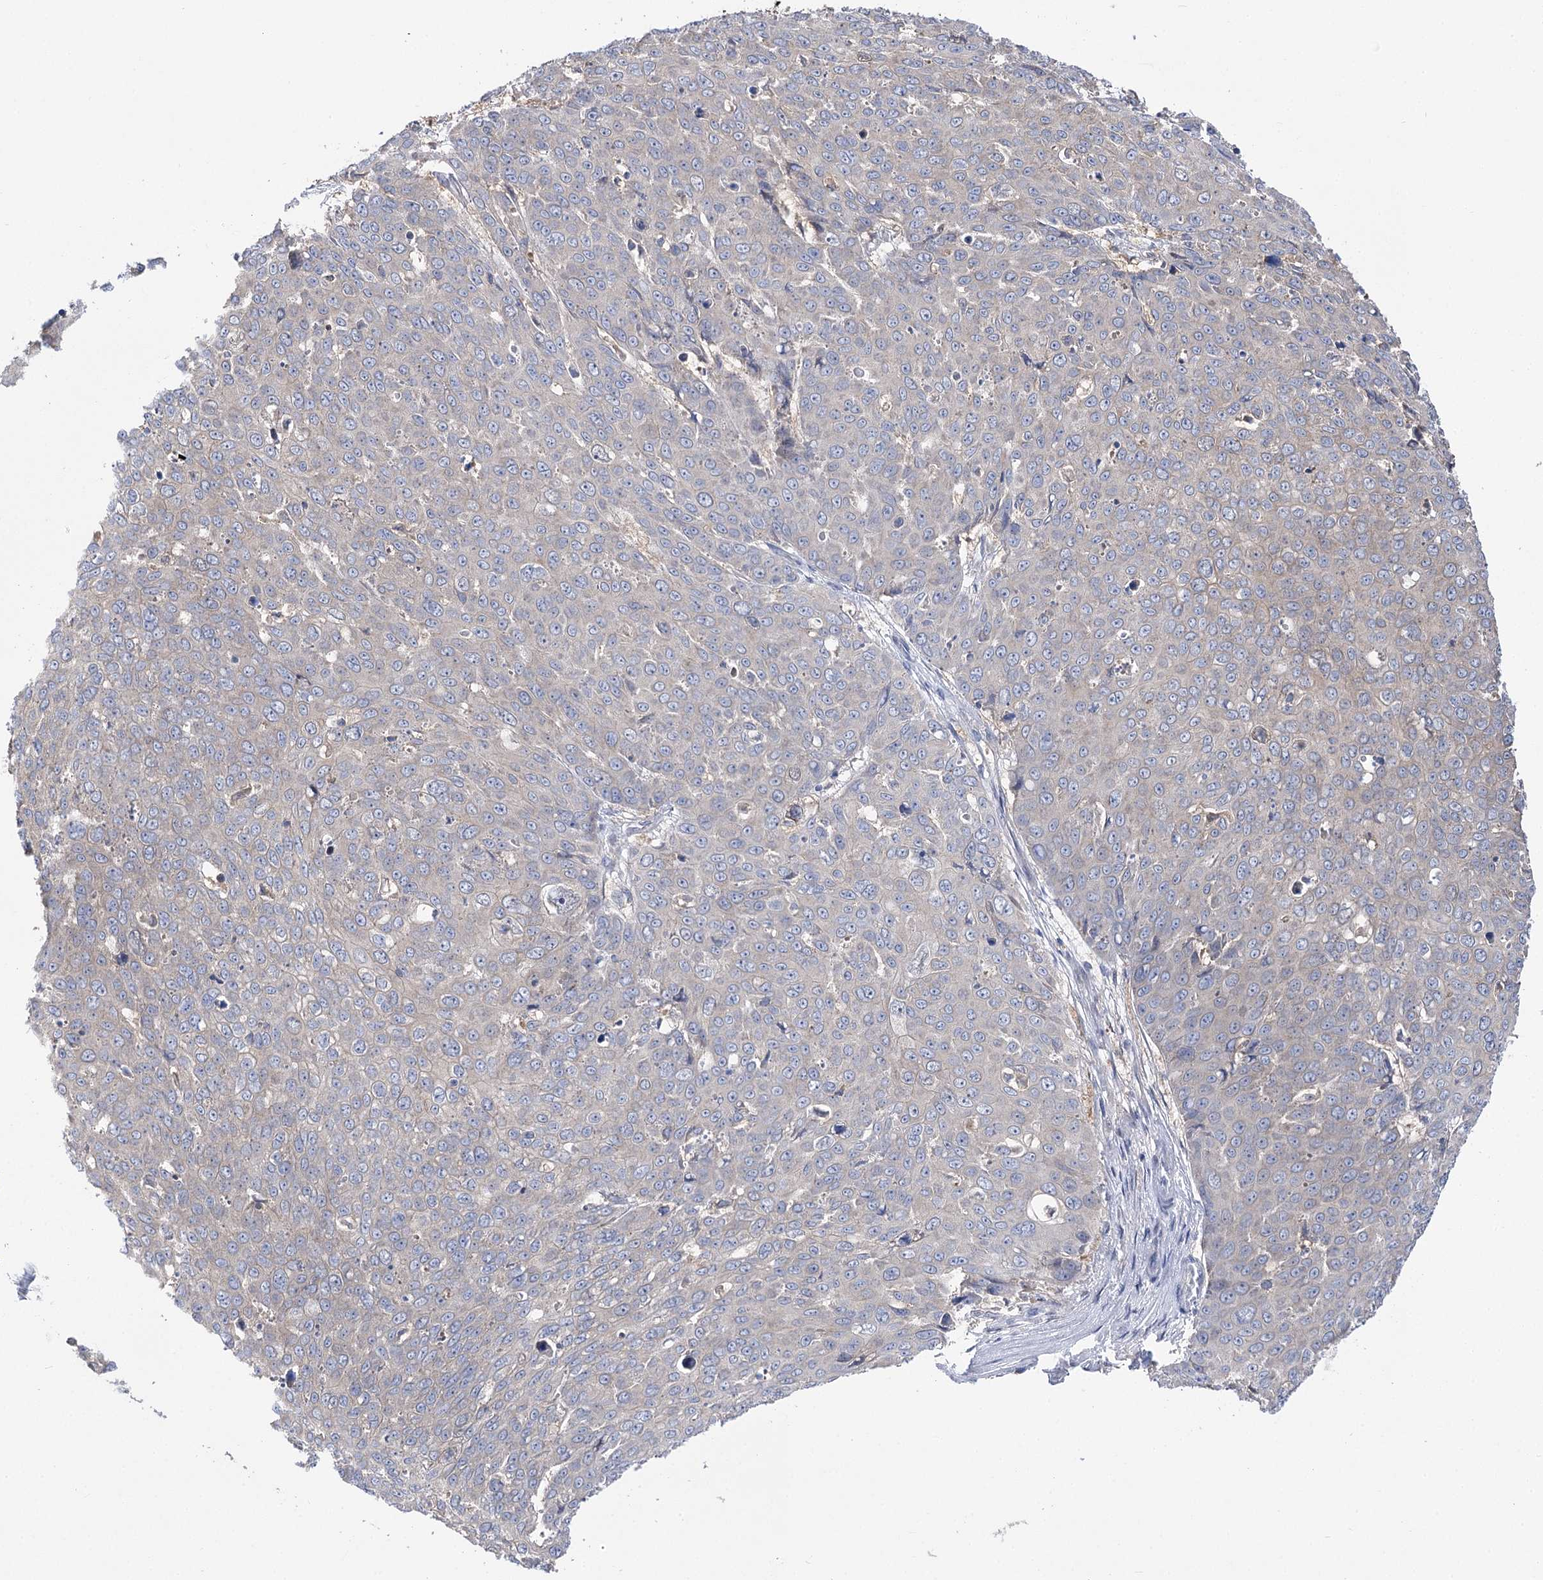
{"staining": {"intensity": "negative", "quantity": "none", "location": "none"}, "tissue": "skin cancer", "cell_type": "Tumor cells", "image_type": "cancer", "snomed": [{"axis": "morphology", "description": "Squamous cell carcinoma, NOS"}, {"axis": "topography", "description": "Skin"}], "caption": "An immunohistochemistry image of skin cancer (squamous cell carcinoma) is shown. There is no staining in tumor cells of skin cancer (squamous cell carcinoma).", "gene": "UGP2", "patient": {"sex": "male", "age": 71}}